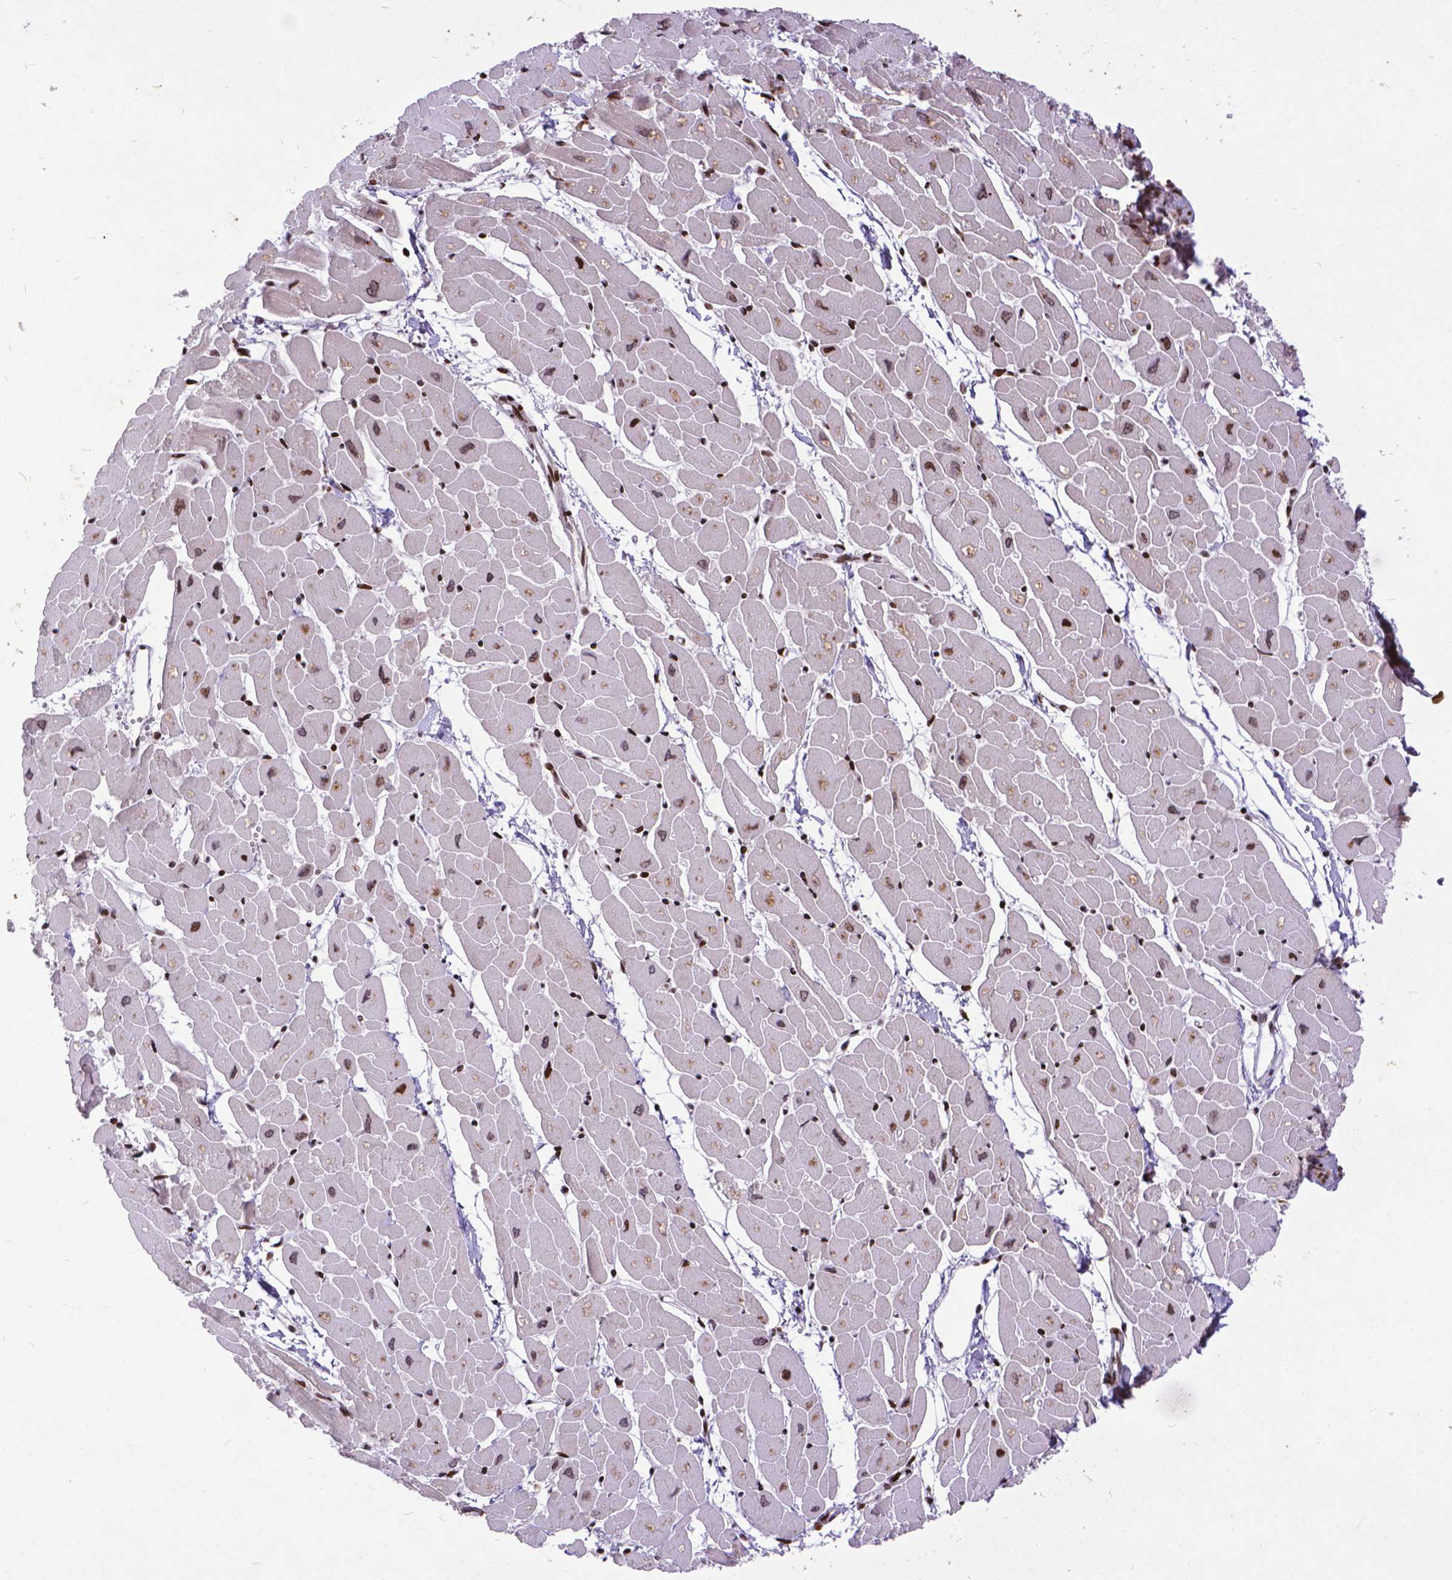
{"staining": {"intensity": "strong", "quantity": ">75%", "location": "nuclear"}, "tissue": "heart muscle", "cell_type": "Cardiomyocytes", "image_type": "normal", "snomed": [{"axis": "morphology", "description": "Normal tissue, NOS"}, {"axis": "topography", "description": "Heart"}], "caption": "DAB (3,3'-diaminobenzidine) immunohistochemical staining of unremarkable heart muscle reveals strong nuclear protein positivity in approximately >75% of cardiomyocytes. (DAB = brown stain, brightfield microscopy at high magnification).", "gene": "AMER1", "patient": {"sex": "male", "age": 57}}